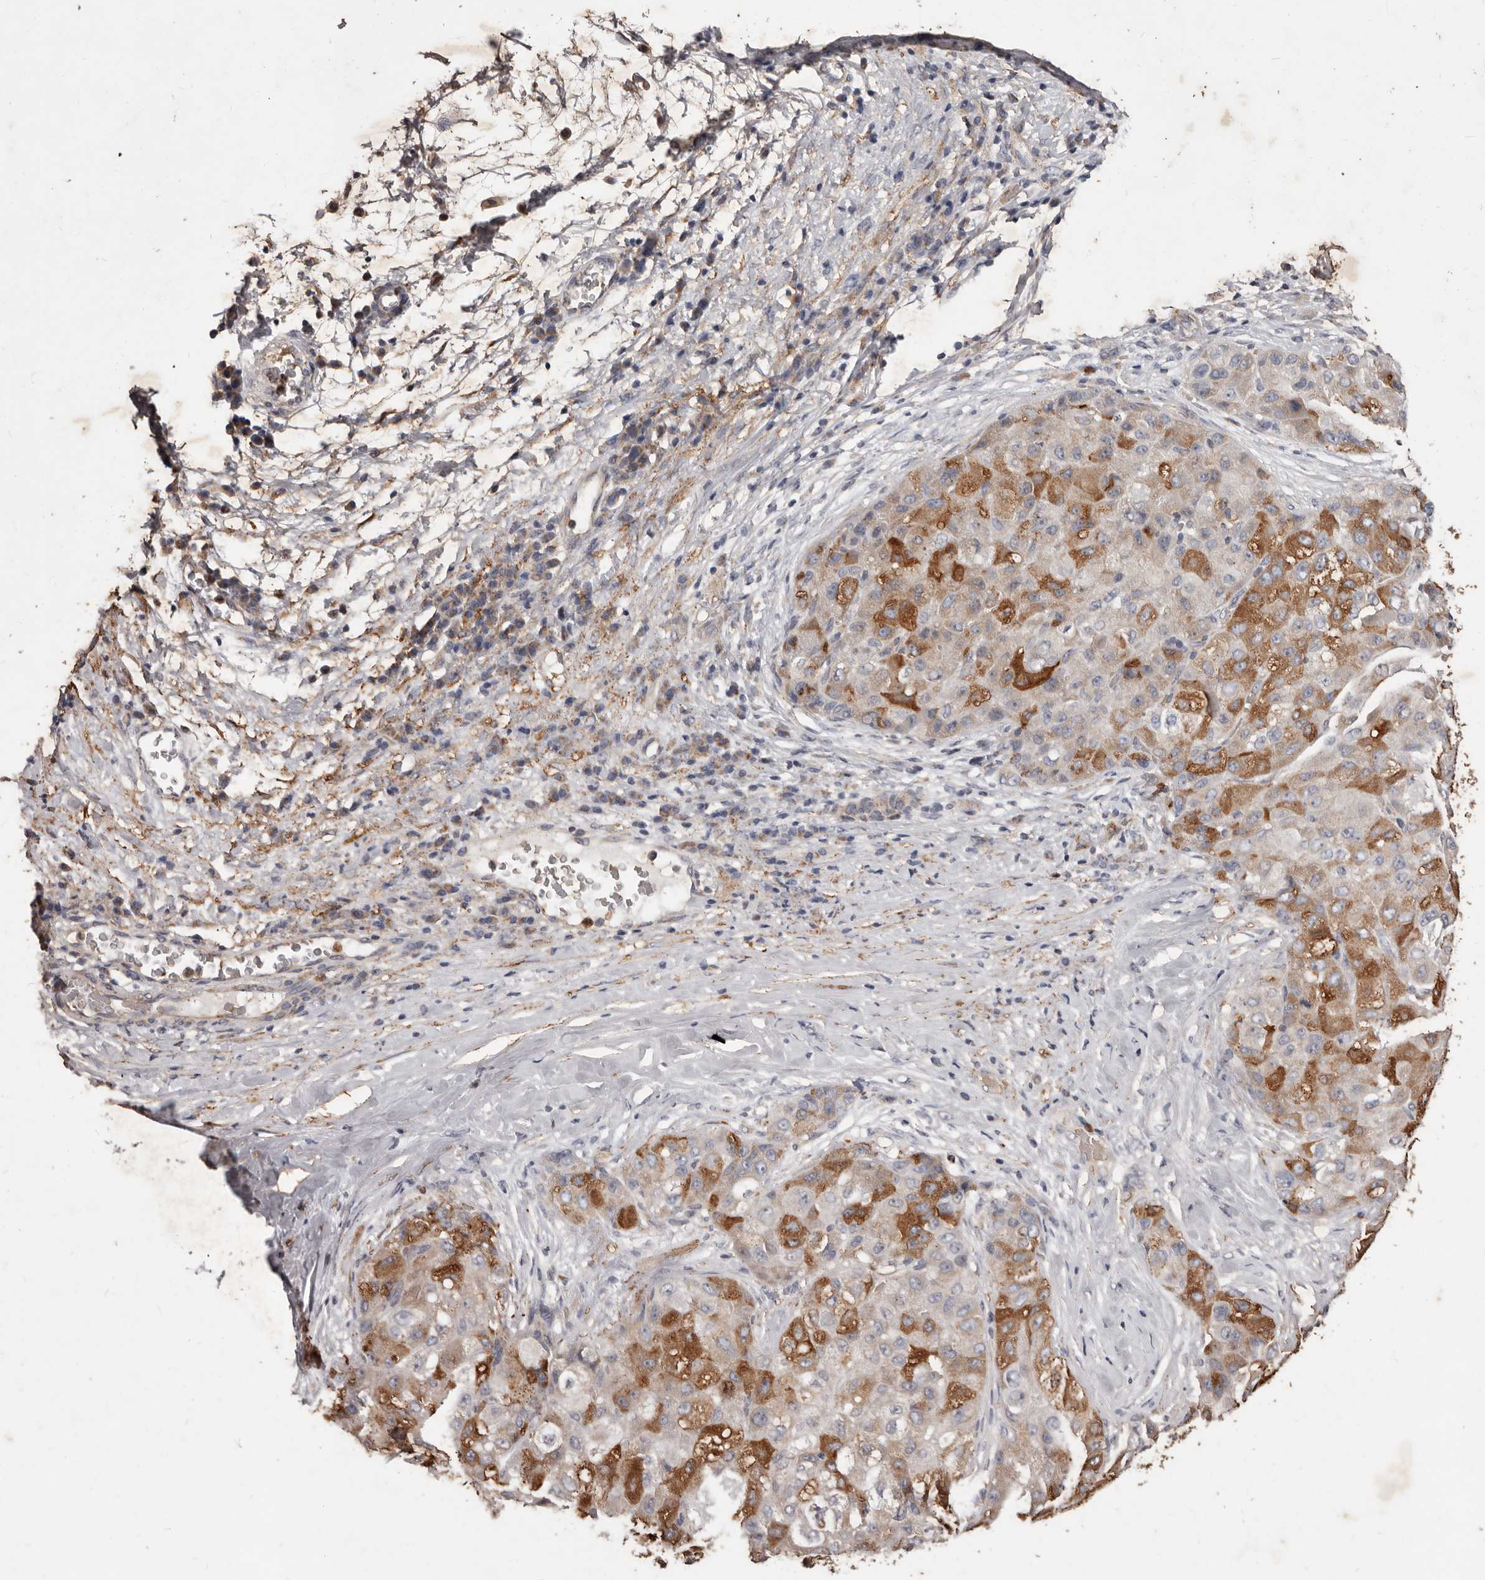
{"staining": {"intensity": "moderate", "quantity": "25%-75%", "location": "cytoplasmic/membranous"}, "tissue": "liver cancer", "cell_type": "Tumor cells", "image_type": "cancer", "snomed": [{"axis": "morphology", "description": "Carcinoma, Hepatocellular, NOS"}, {"axis": "topography", "description": "Liver"}], "caption": "Immunohistochemistry (IHC) of human liver hepatocellular carcinoma shows medium levels of moderate cytoplasmic/membranous expression in approximately 25%-75% of tumor cells.", "gene": "CXCL14", "patient": {"sex": "male", "age": 80}}